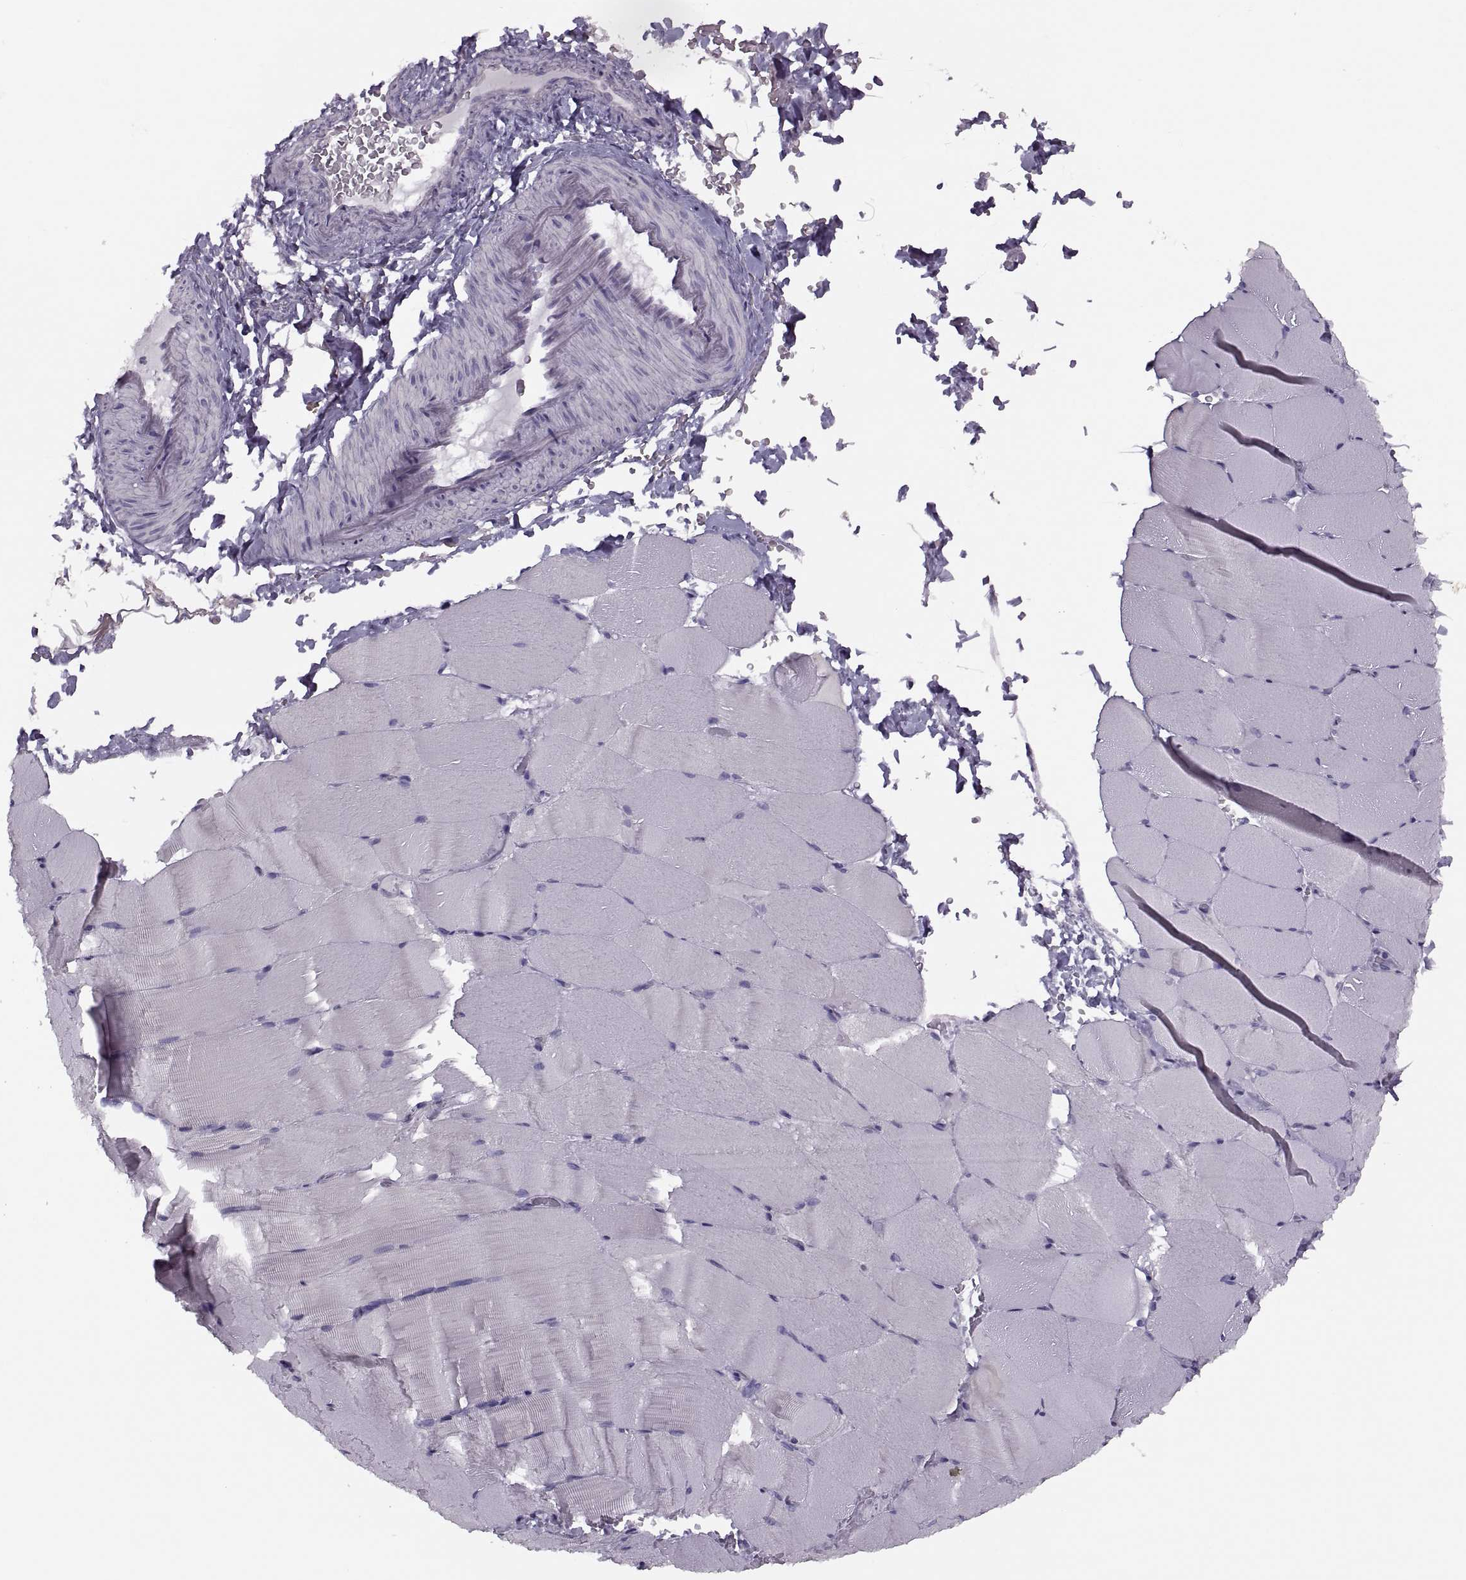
{"staining": {"intensity": "negative", "quantity": "none", "location": "none"}, "tissue": "skeletal muscle", "cell_type": "Myocytes", "image_type": "normal", "snomed": [{"axis": "morphology", "description": "Normal tissue, NOS"}, {"axis": "topography", "description": "Skeletal muscle"}], "caption": "Protein analysis of benign skeletal muscle reveals no significant expression in myocytes.", "gene": "PRSS54", "patient": {"sex": "female", "age": 37}}